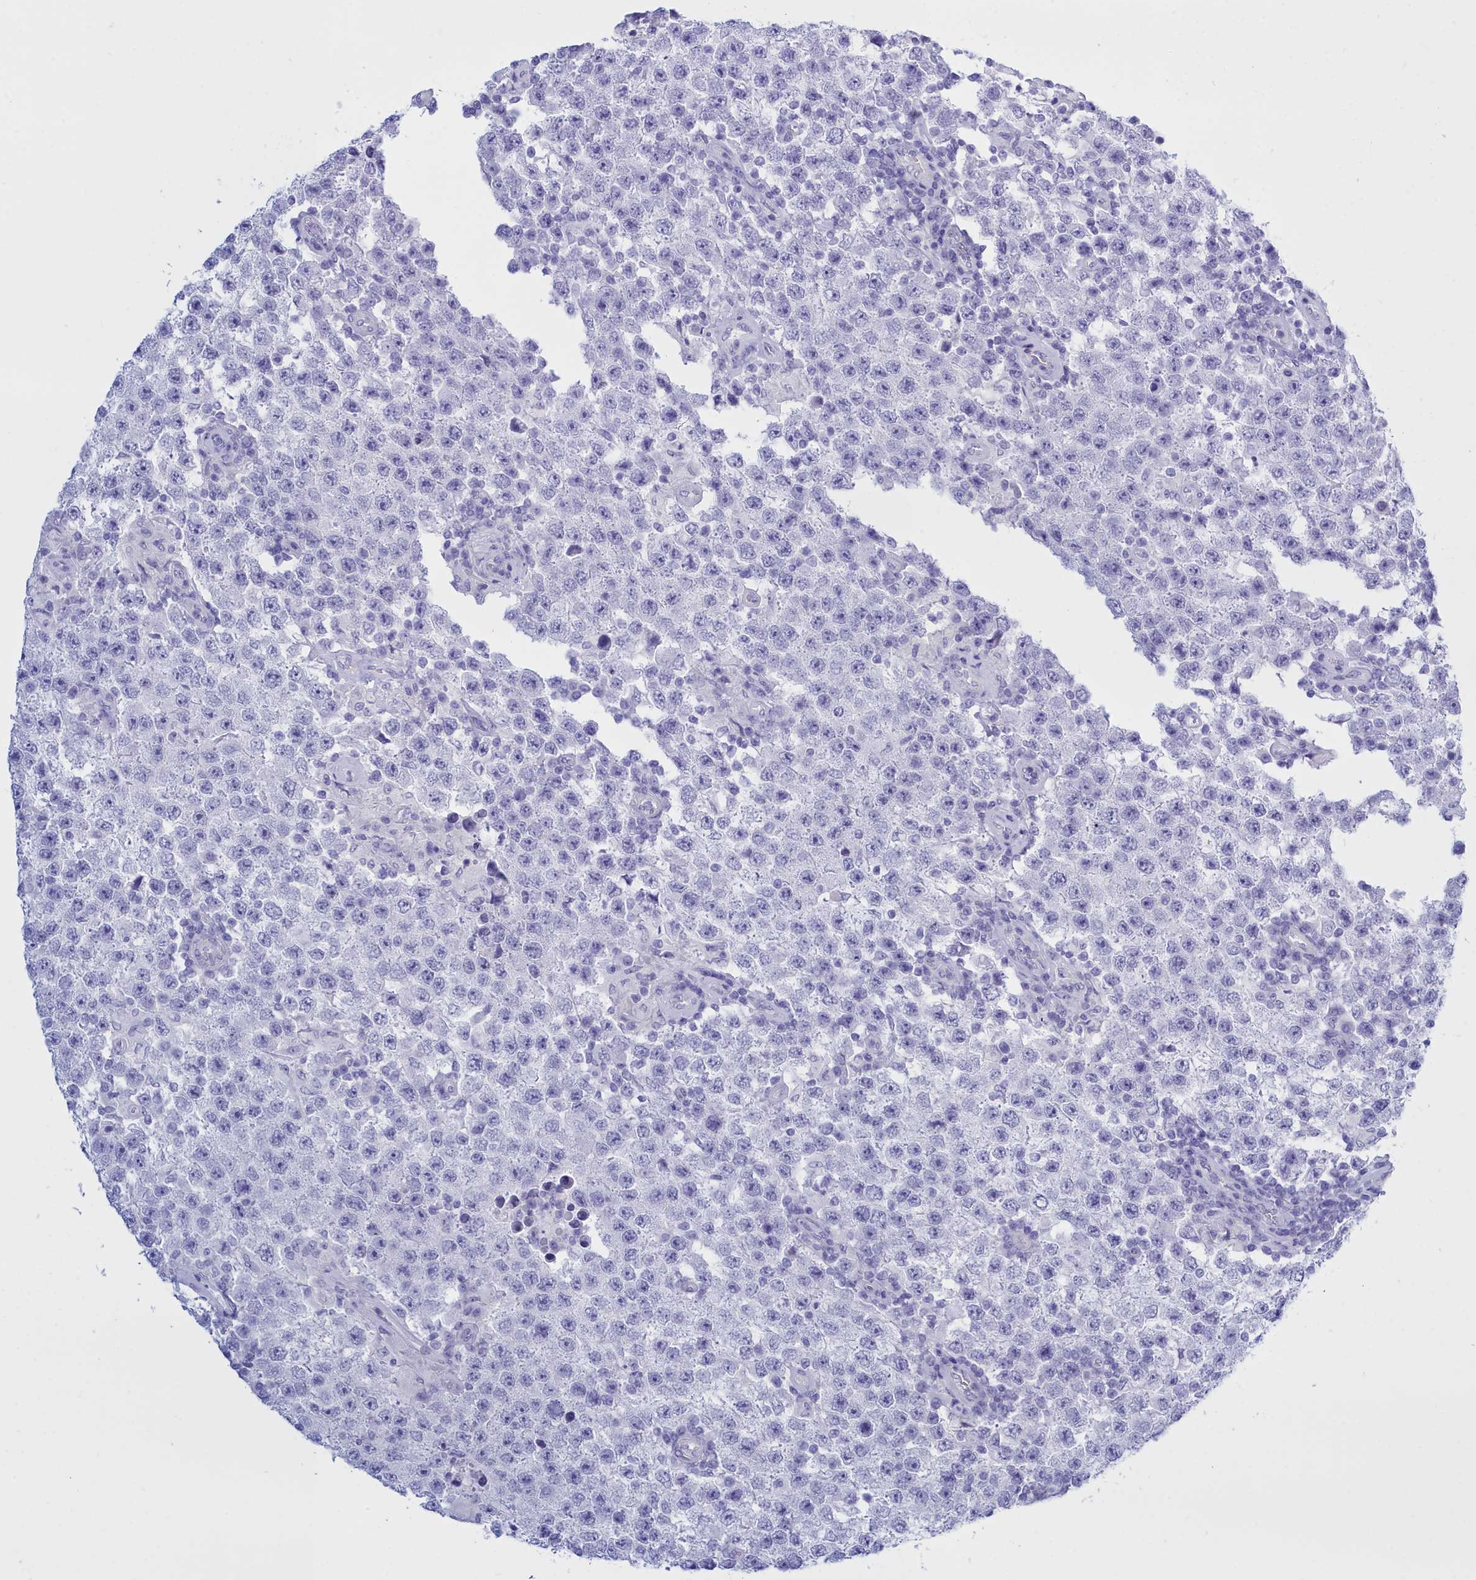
{"staining": {"intensity": "negative", "quantity": "none", "location": "none"}, "tissue": "testis cancer", "cell_type": "Tumor cells", "image_type": "cancer", "snomed": [{"axis": "morphology", "description": "Normal tissue, NOS"}, {"axis": "morphology", "description": "Urothelial carcinoma, High grade"}, {"axis": "morphology", "description": "Seminoma, NOS"}, {"axis": "morphology", "description": "Carcinoma, Embryonal, NOS"}, {"axis": "topography", "description": "Urinary bladder"}, {"axis": "topography", "description": "Testis"}], "caption": "DAB immunohistochemical staining of testis cancer exhibits no significant staining in tumor cells. (Immunohistochemistry, brightfield microscopy, high magnification).", "gene": "TMEM97", "patient": {"sex": "male", "age": 41}}